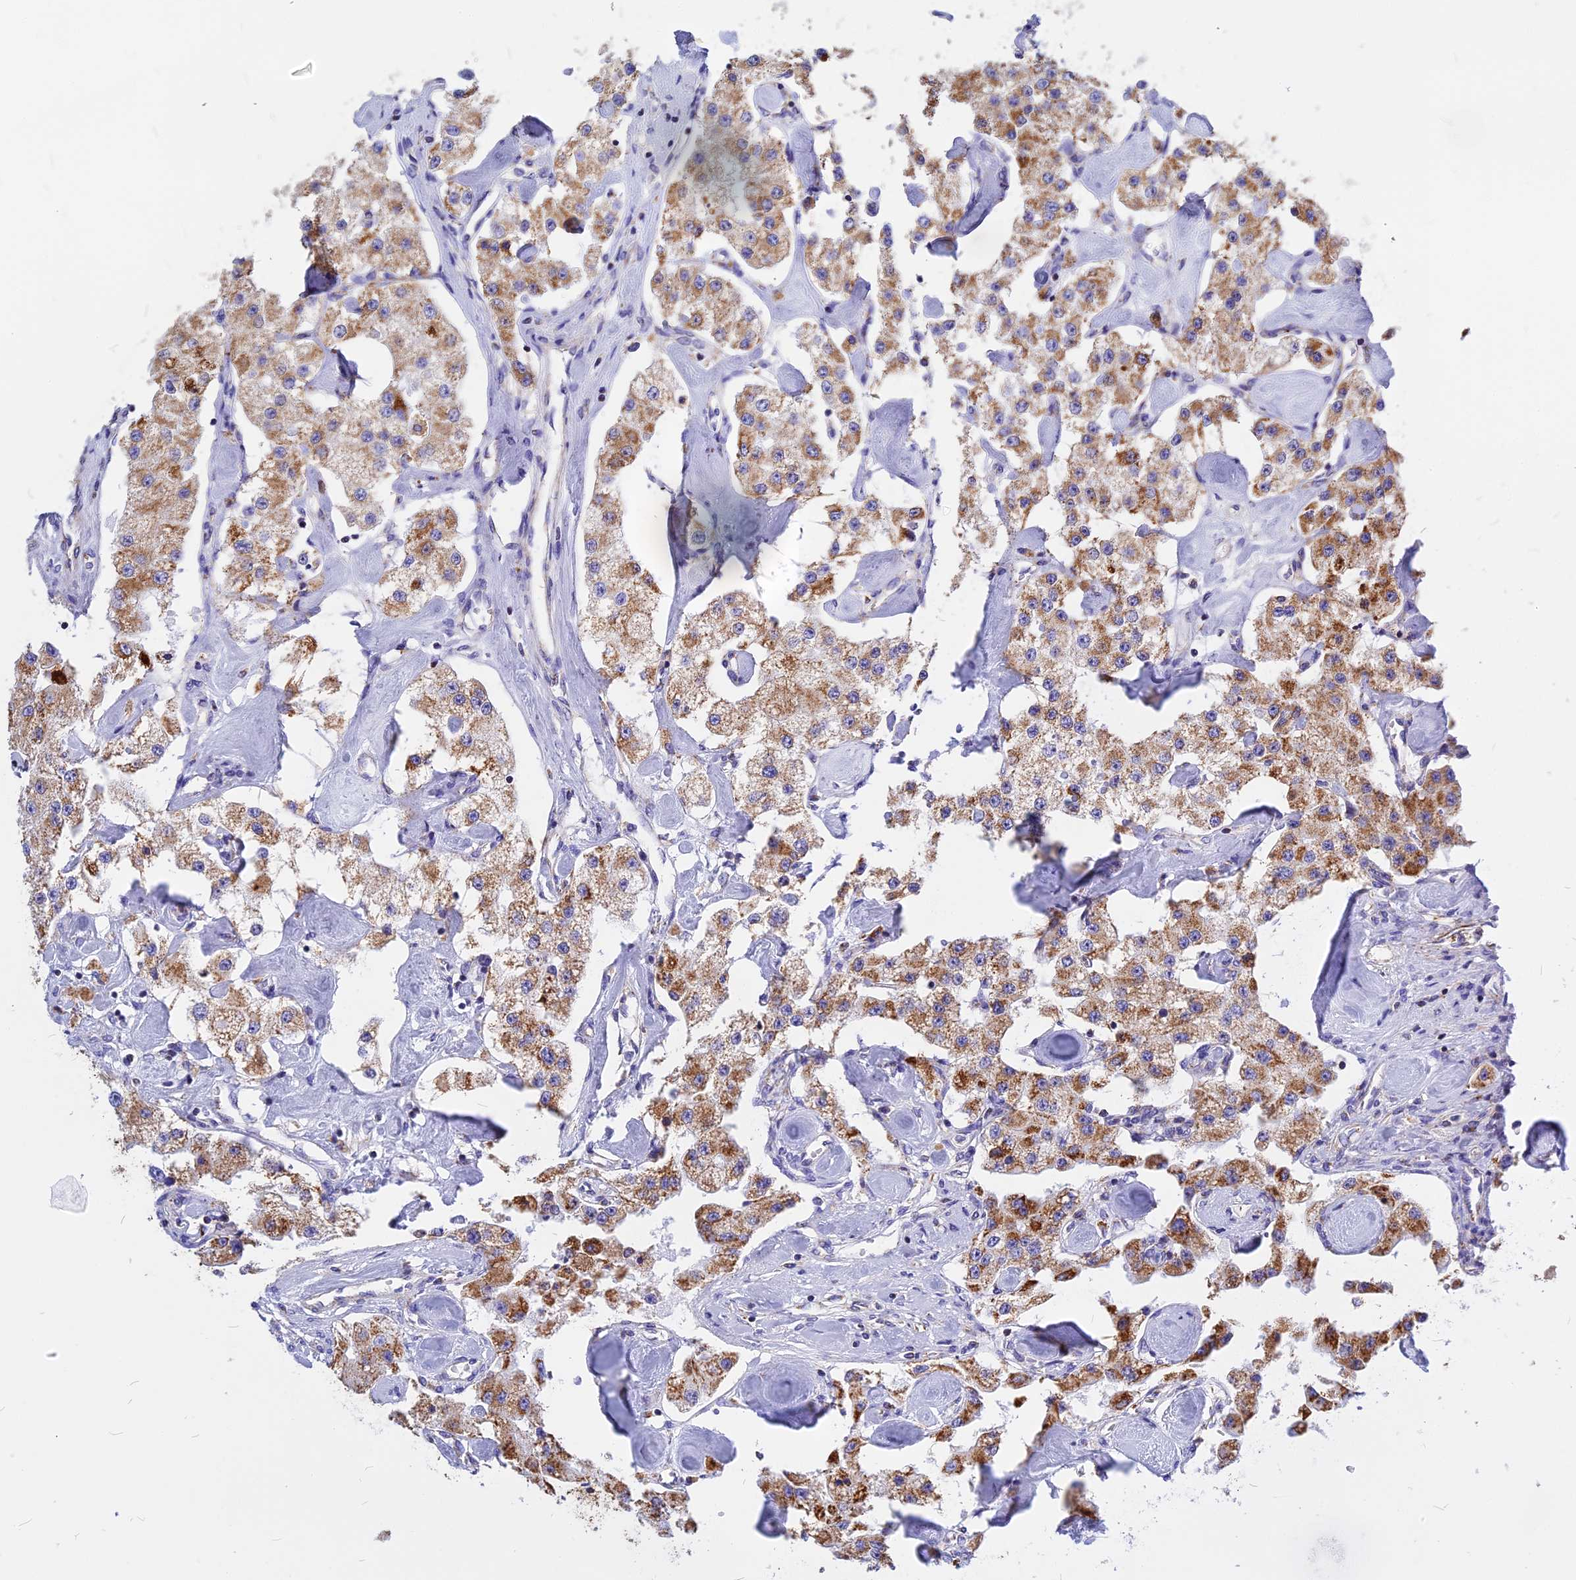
{"staining": {"intensity": "moderate", "quantity": ">75%", "location": "cytoplasmic/membranous"}, "tissue": "carcinoid", "cell_type": "Tumor cells", "image_type": "cancer", "snomed": [{"axis": "morphology", "description": "Carcinoid, malignant, NOS"}, {"axis": "topography", "description": "Pancreas"}], "caption": "About >75% of tumor cells in human malignant carcinoid display moderate cytoplasmic/membranous protein positivity as visualized by brown immunohistochemical staining.", "gene": "VDAC2", "patient": {"sex": "male", "age": 41}}